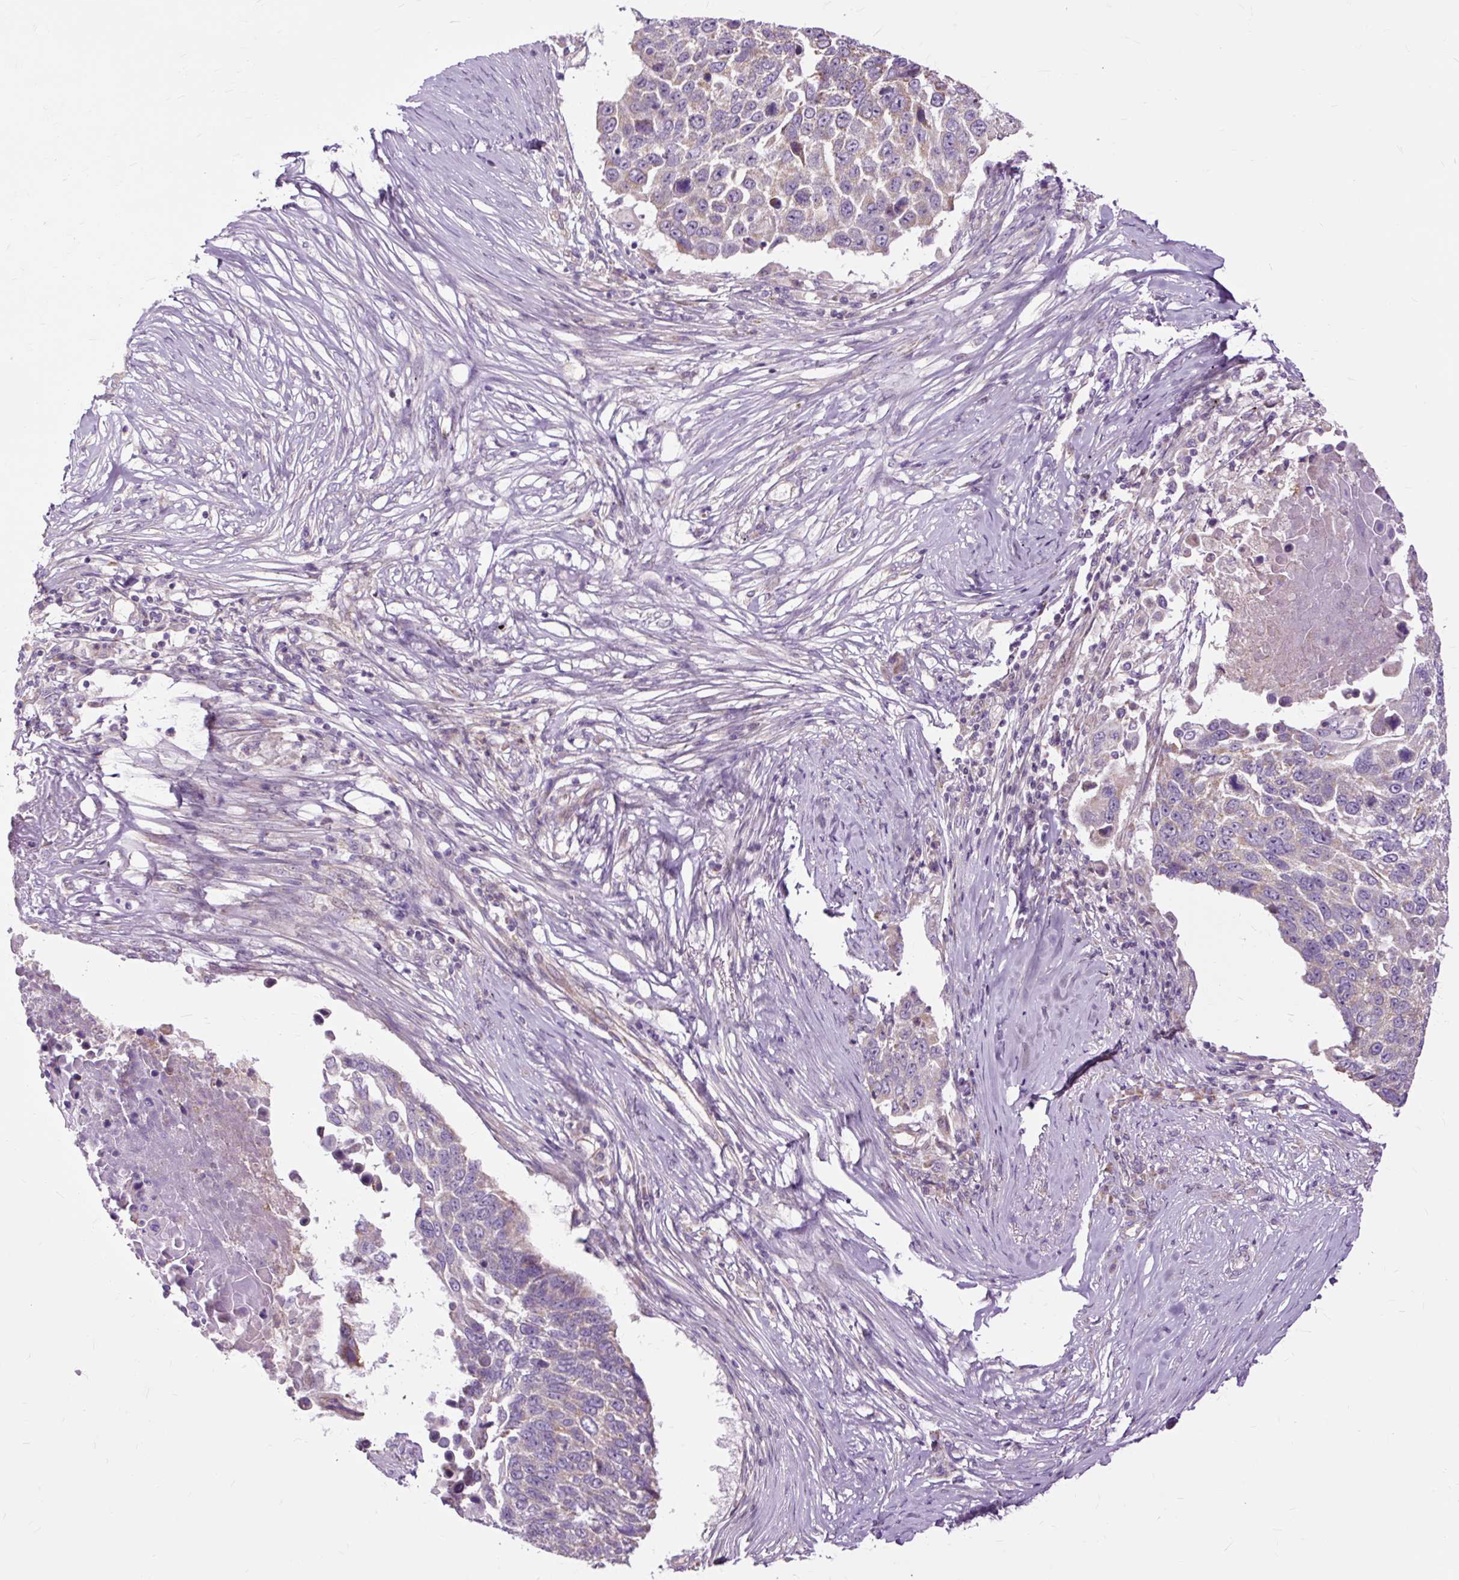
{"staining": {"intensity": "weak", "quantity": "25%-75%", "location": "cytoplasmic/membranous"}, "tissue": "lung cancer", "cell_type": "Tumor cells", "image_type": "cancer", "snomed": [{"axis": "morphology", "description": "Squamous cell carcinoma, NOS"}, {"axis": "topography", "description": "Lung"}], "caption": "Lung squamous cell carcinoma tissue demonstrates weak cytoplasmic/membranous expression in approximately 25%-75% of tumor cells (IHC, brightfield microscopy, high magnification).", "gene": "PDZD2", "patient": {"sex": "male", "age": 66}}